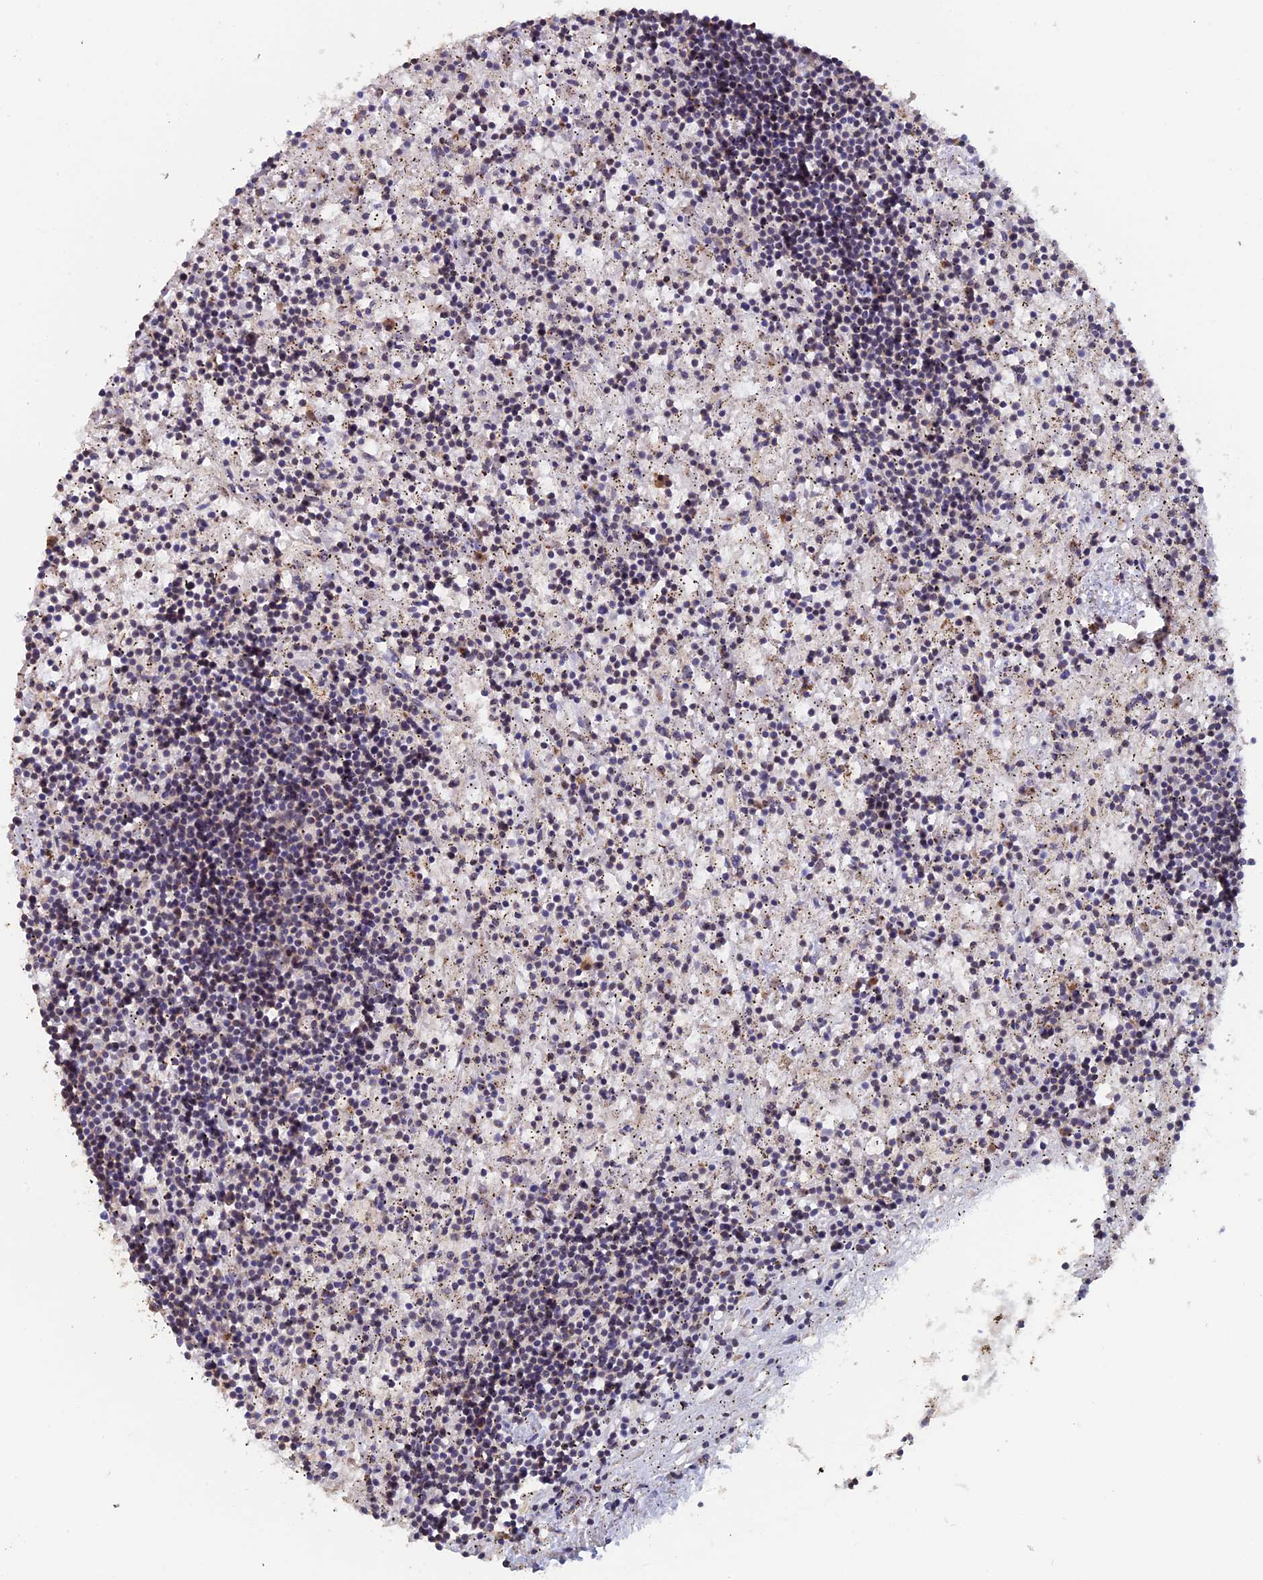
{"staining": {"intensity": "negative", "quantity": "none", "location": "none"}, "tissue": "lymphoma", "cell_type": "Tumor cells", "image_type": "cancer", "snomed": [{"axis": "morphology", "description": "Malignant lymphoma, non-Hodgkin's type, Low grade"}, {"axis": "topography", "description": "Spleen"}], "caption": "DAB (3,3'-diaminobenzidine) immunohistochemical staining of human low-grade malignant lymphoma, non-Hodgkin's type demonstrates no significant positivity in tumor cells.", "gene": "PIGQ", "patient": {"sex": "male", "age": 76}}